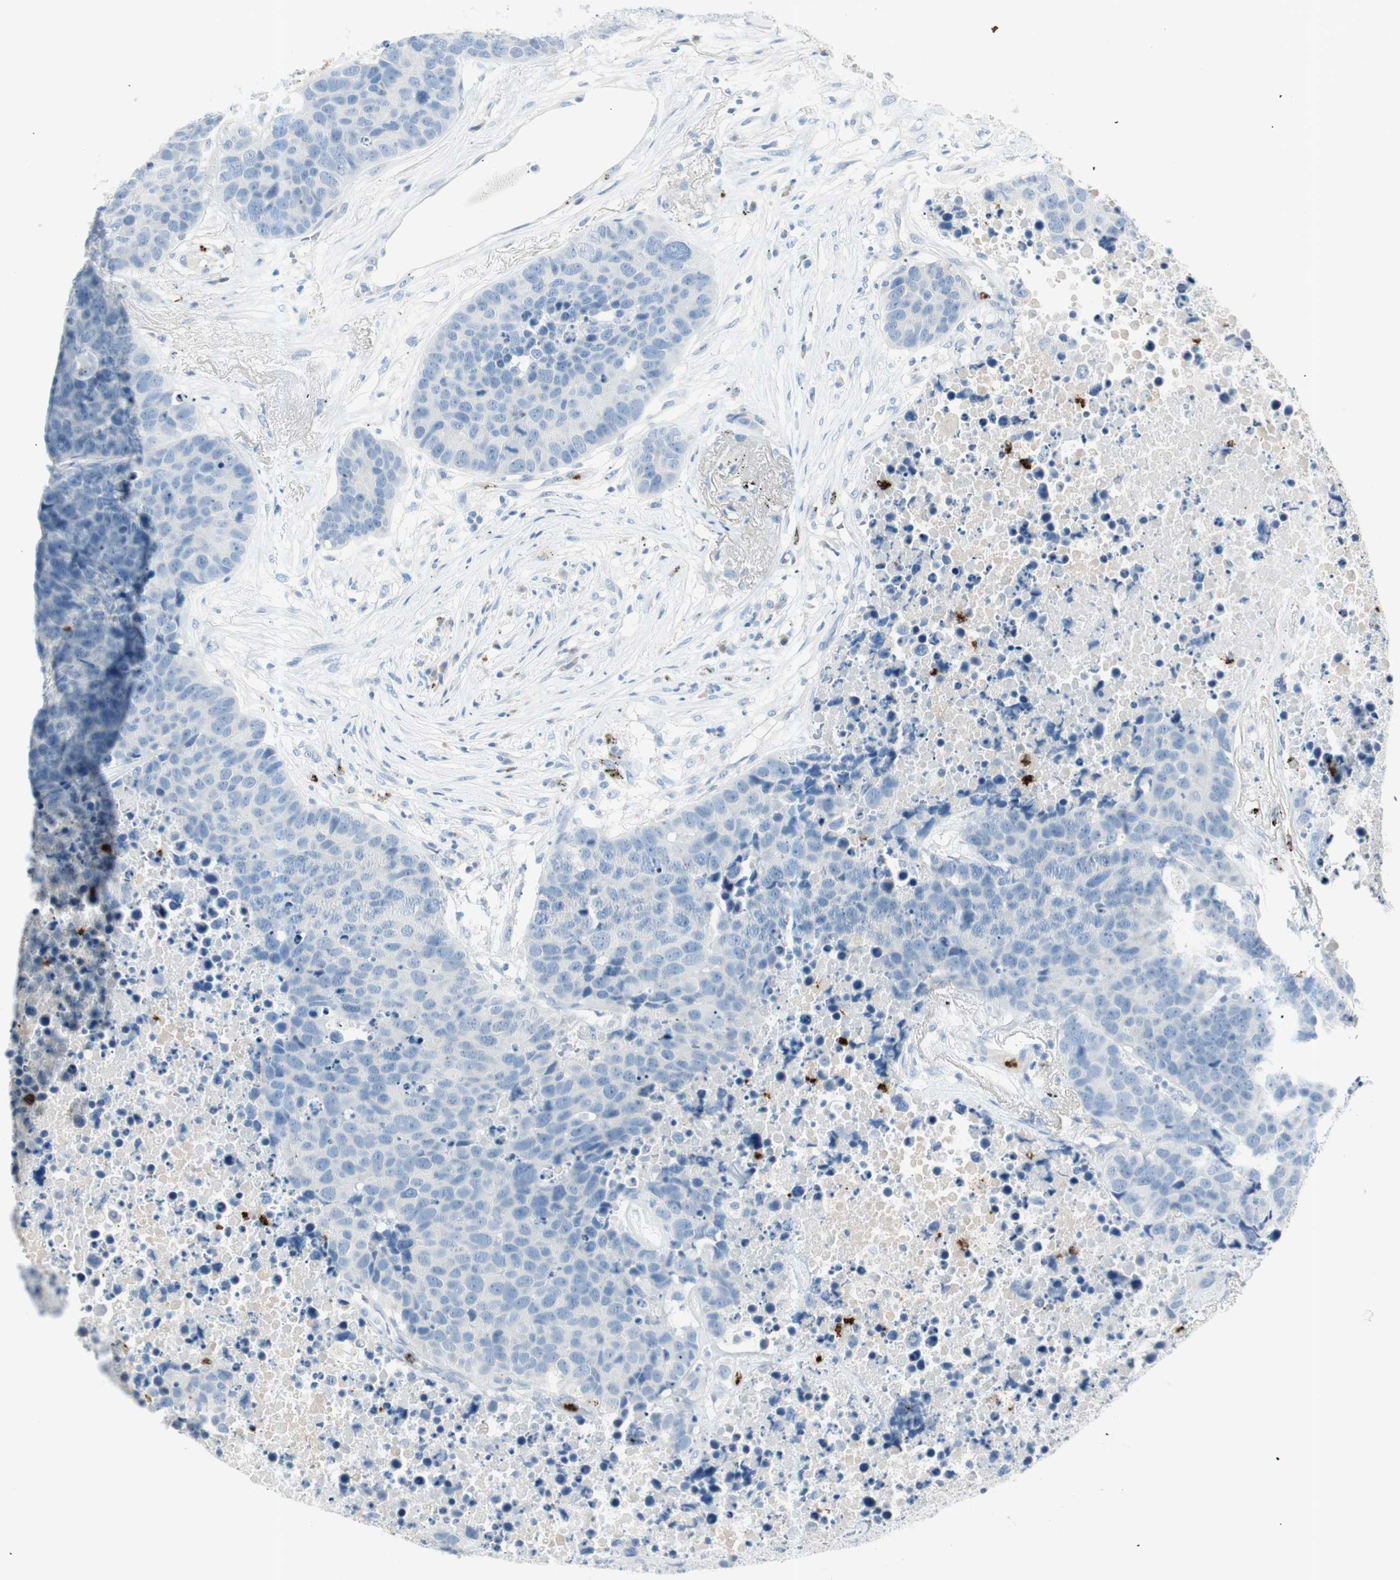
{"staining": {"intensity": "negative", "quantity": "none", "location": "none"}, "tissue": "carcinoid", "cell_type": "Tumor cells", "image_type": "cancer", "snomed": [{"axis": "morphology", "description": "Carcinoid, malignant, NOS"}, {"axis": "topography", "description": "Lung"}], "caption": "Tumor cells are negative for protein expression in human carcinoid.", "gene": "PRTN3", "patient": {"sex": "male", "age": 60}}